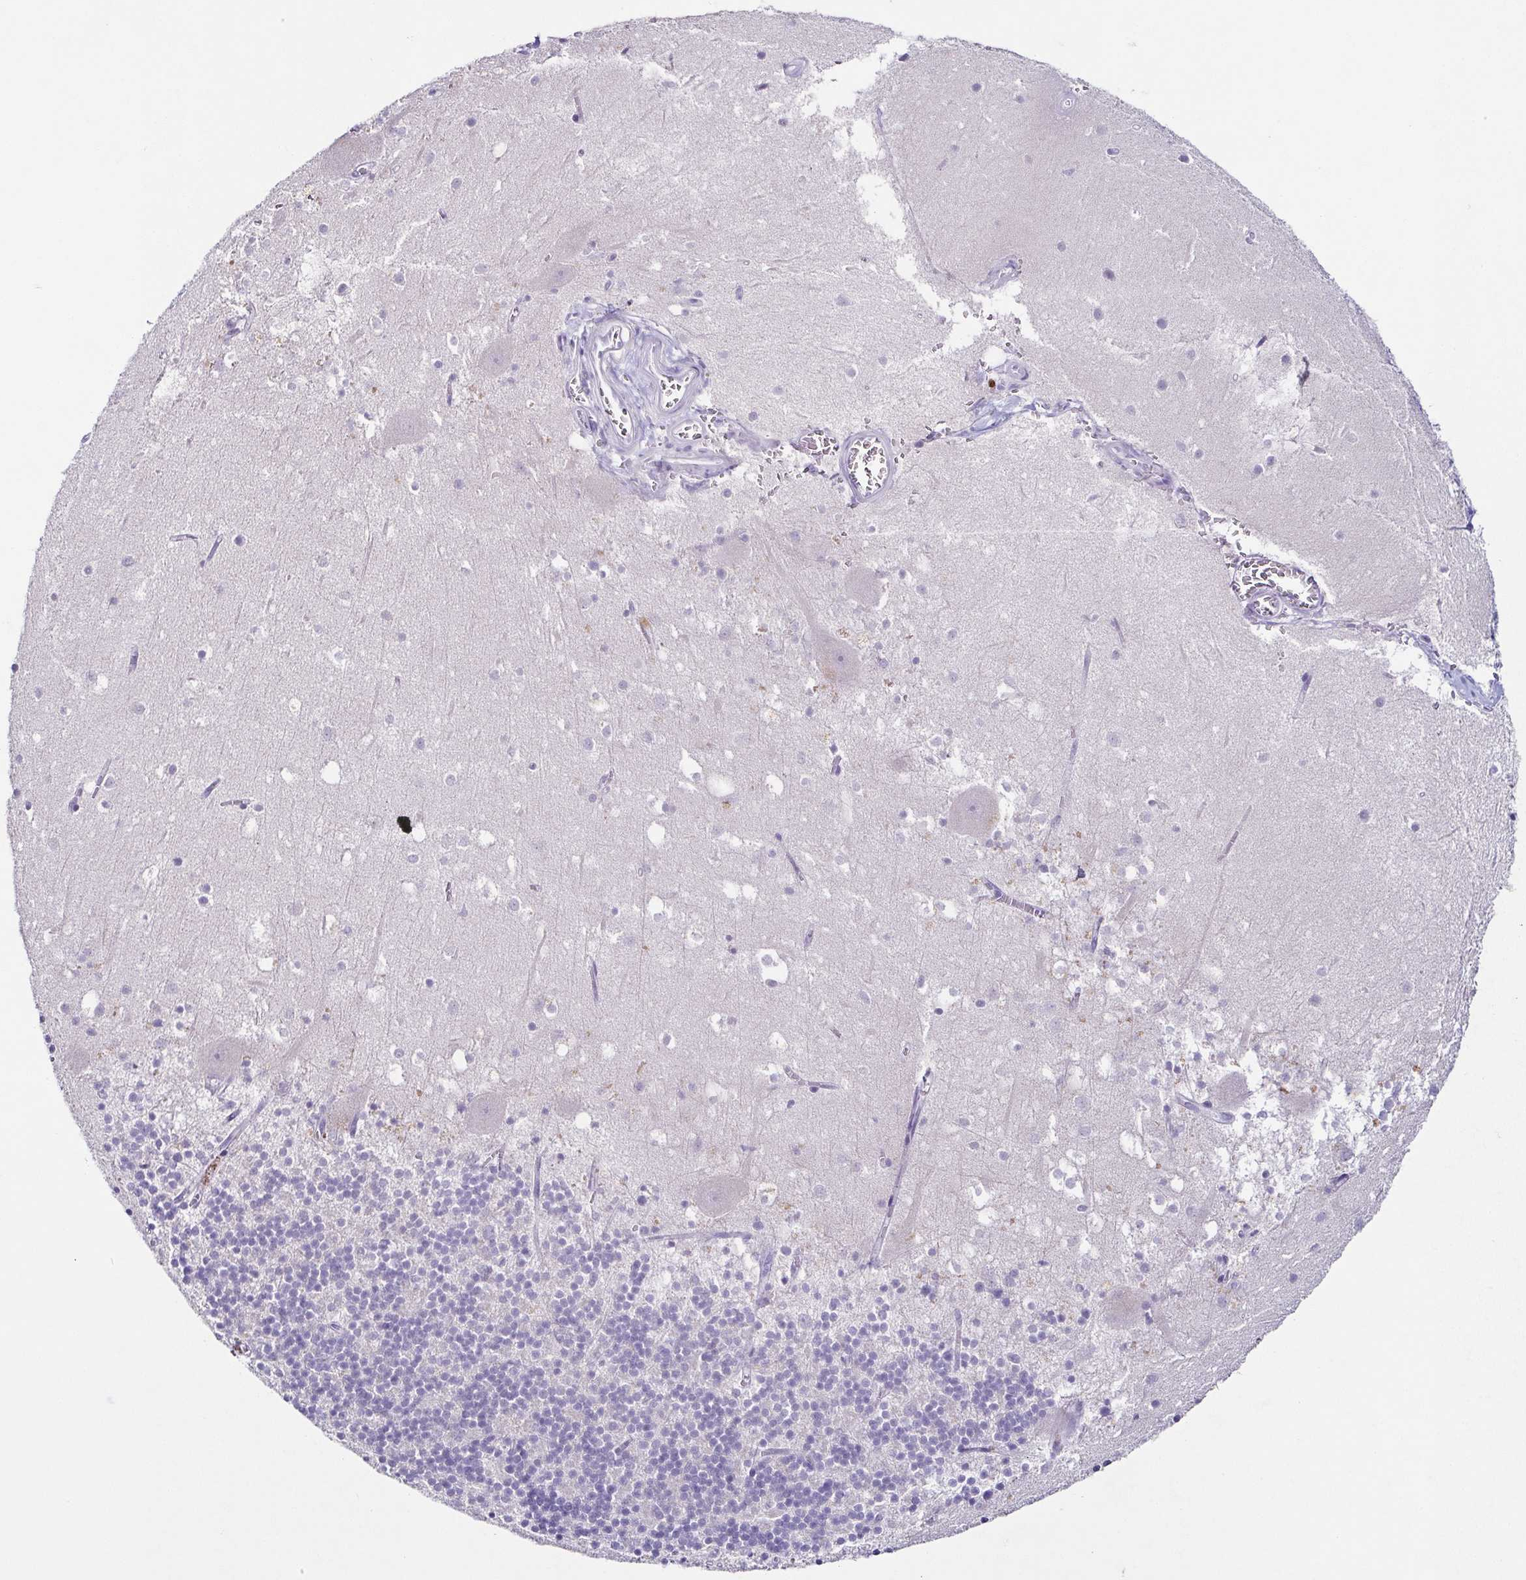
{"staining": {"intensity": "negative", "quantity": "none", "location": "none"}, "tissue": "cerebellum", "cell_type": "Cells in granular layer", "image_type": "normal", "snomed": [{"axis": "morphology", "description": "Normal tissue, NOS"}, {"axis": "topography", "description": "Cerebellum"}], "caption": "The histopathology image demonstrates no significant staining in cells in granular layer of cerebellum. (Immunohistochemistry (ihc), brightfield microscopy, high magnification).", "gene": "TP73", "patient": {"sex": "male", "age": 54}}